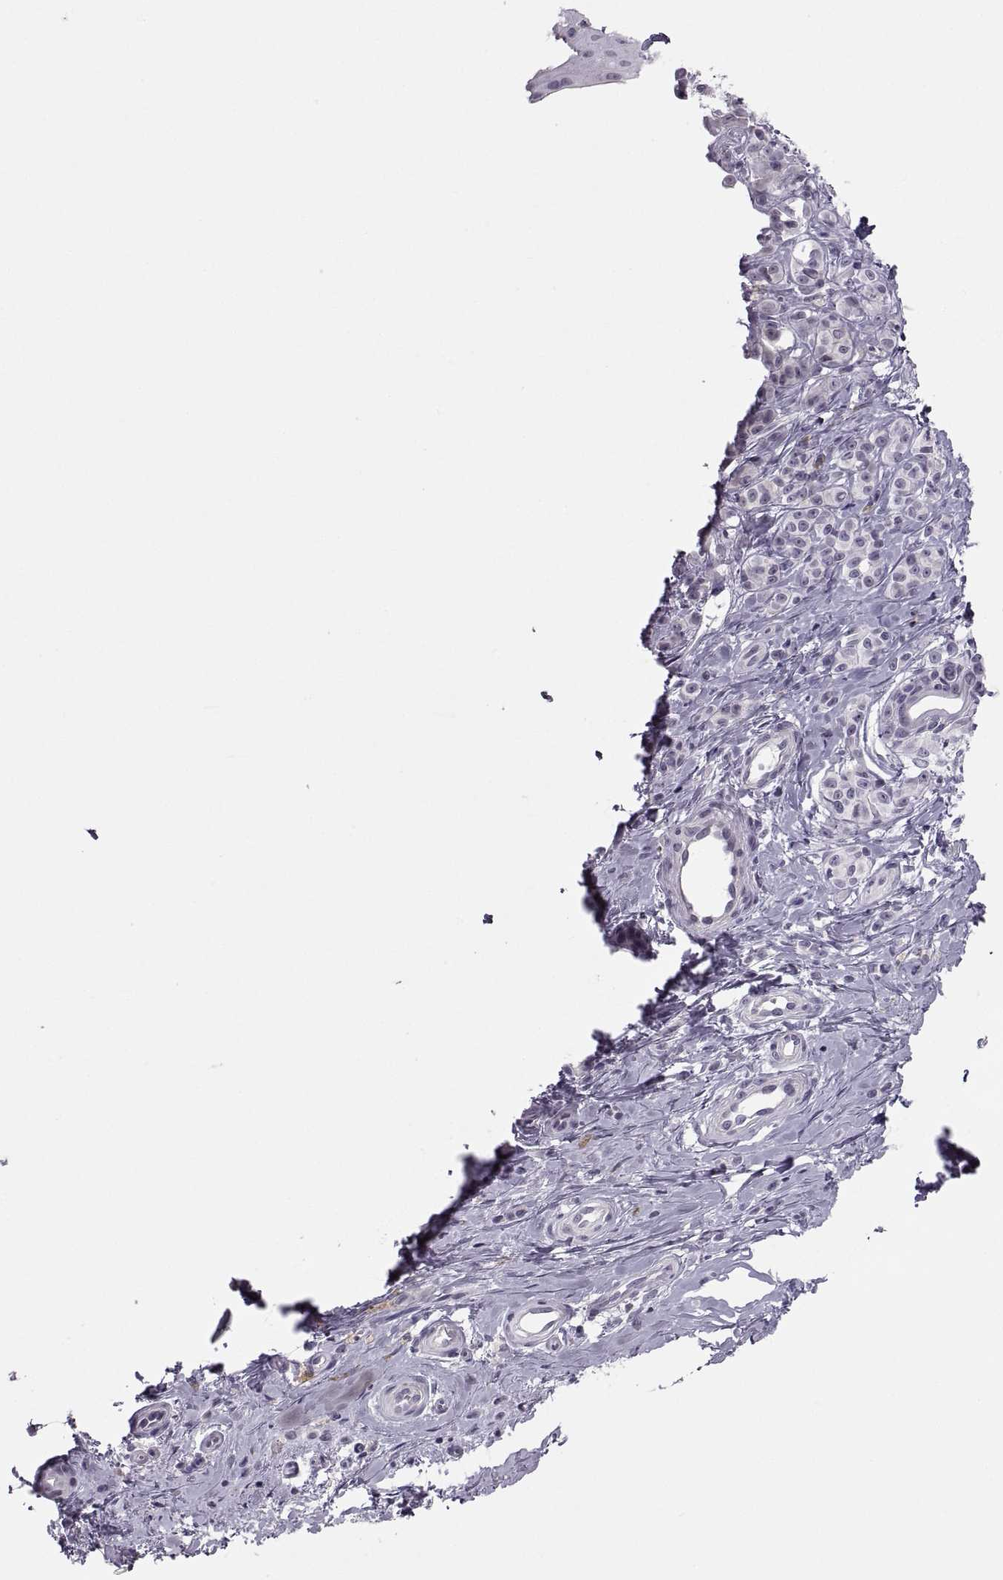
{"staining": {"intensity": "negative", "quantity": "none", "location": "none"}, "tissue": "melanoma", "cell_type": "Tumor cells", "image_type": "cancer", "snomed": [{"axis": "morphology", "description": "Malignant melanoma, NOS"}, {"axis": "topography", "description": "Skin"}], "caption": "Protein analysis of melanoma displays no significant positivity in tumor cells.", "gene": "C3orf22", "patient": {"sex": "female", "age": 76}}